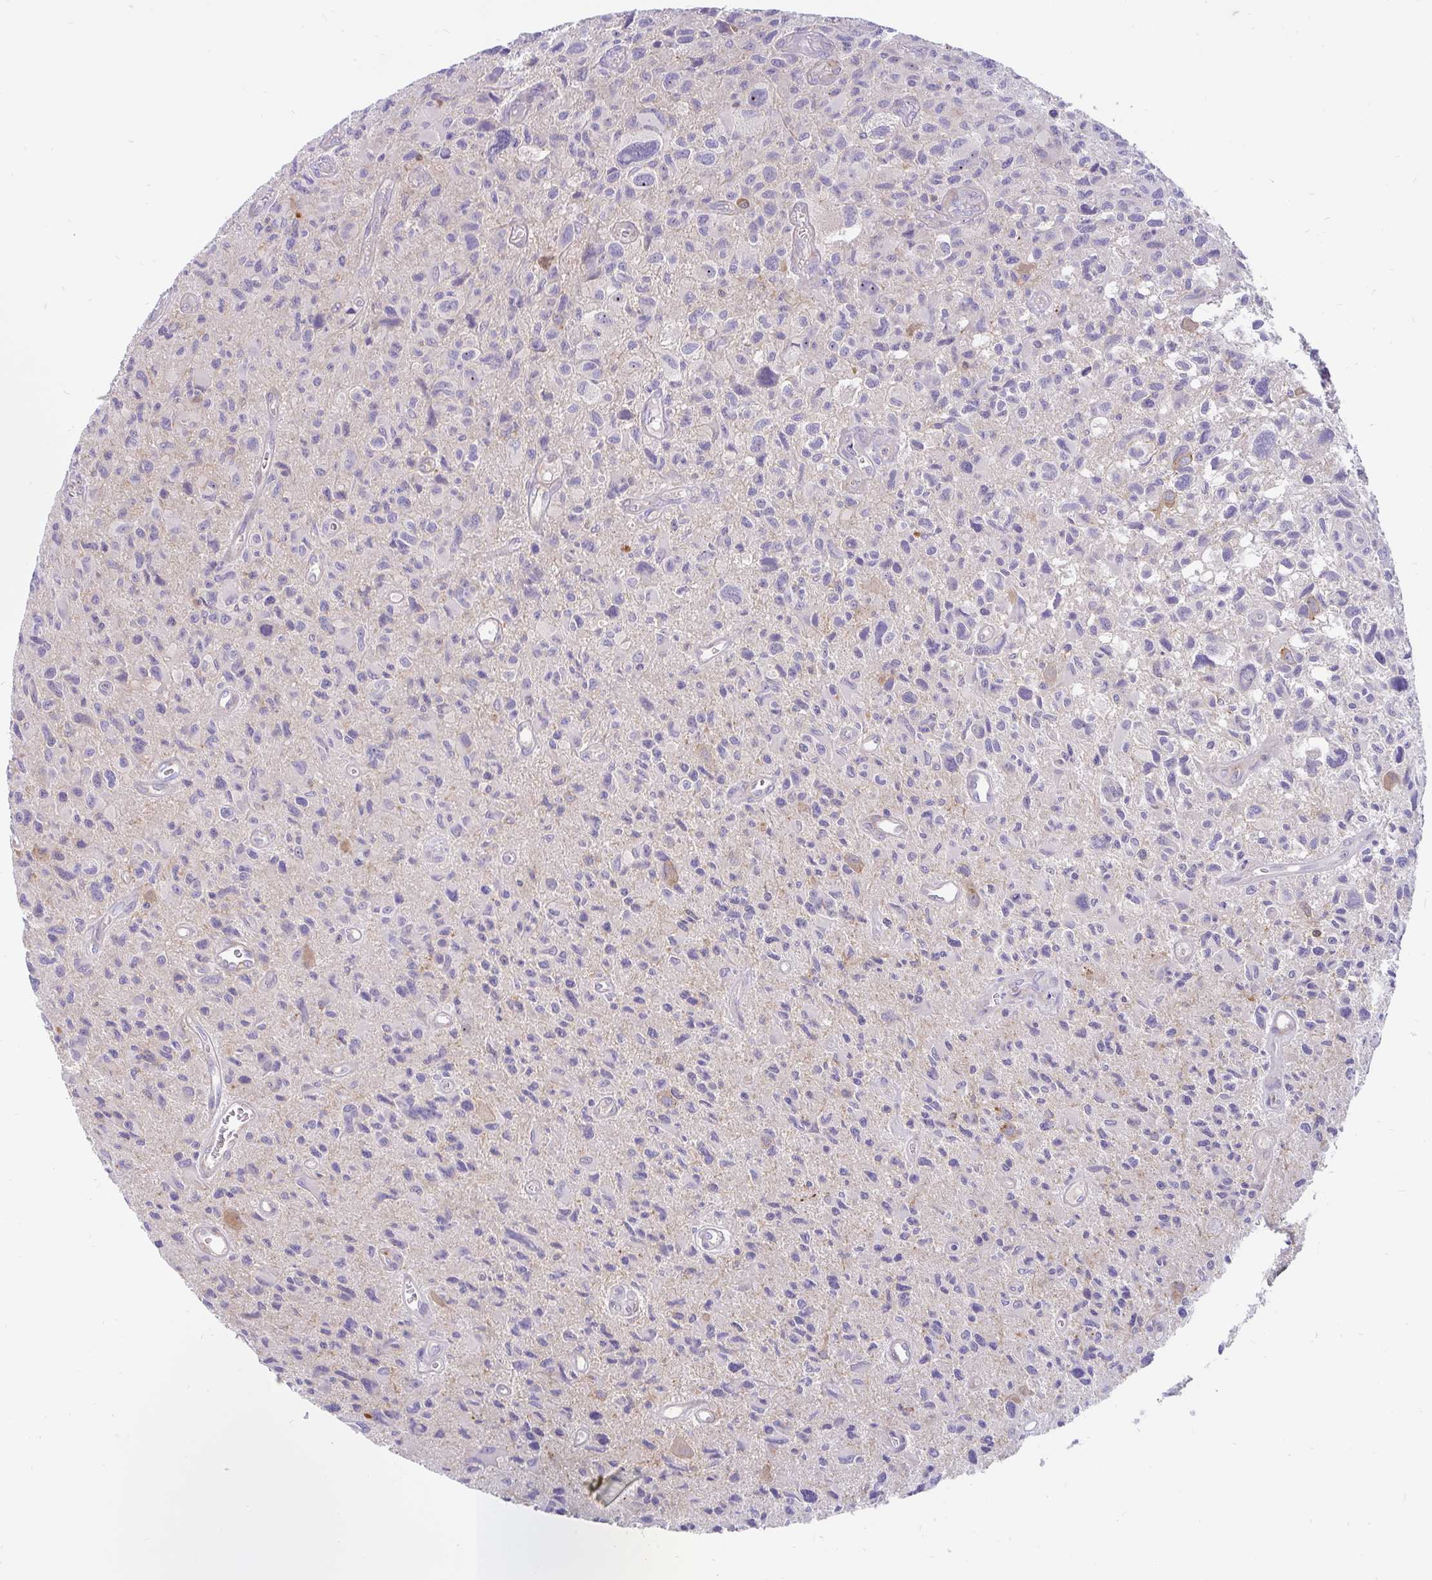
{"staining": {"intensity": "weak", "quantity": "<25%", "location": "cytoplasmic/membranous"}, "tissue": "glioma", "cell_type": "Tumor cells", "image_type": "cancer", "snomed": [{"axis": "morphology", "description": "Glioma, malignant, High grade"}, {"axis": "topography", "description": "Brain"}], "caption": "This is an immunohistochemistry (IHC) image of malignant glioma (high-grade). There is no expression in tumor cells.", "gene": "LRRC26", "patient": {"sex": "male", "age": 76}}